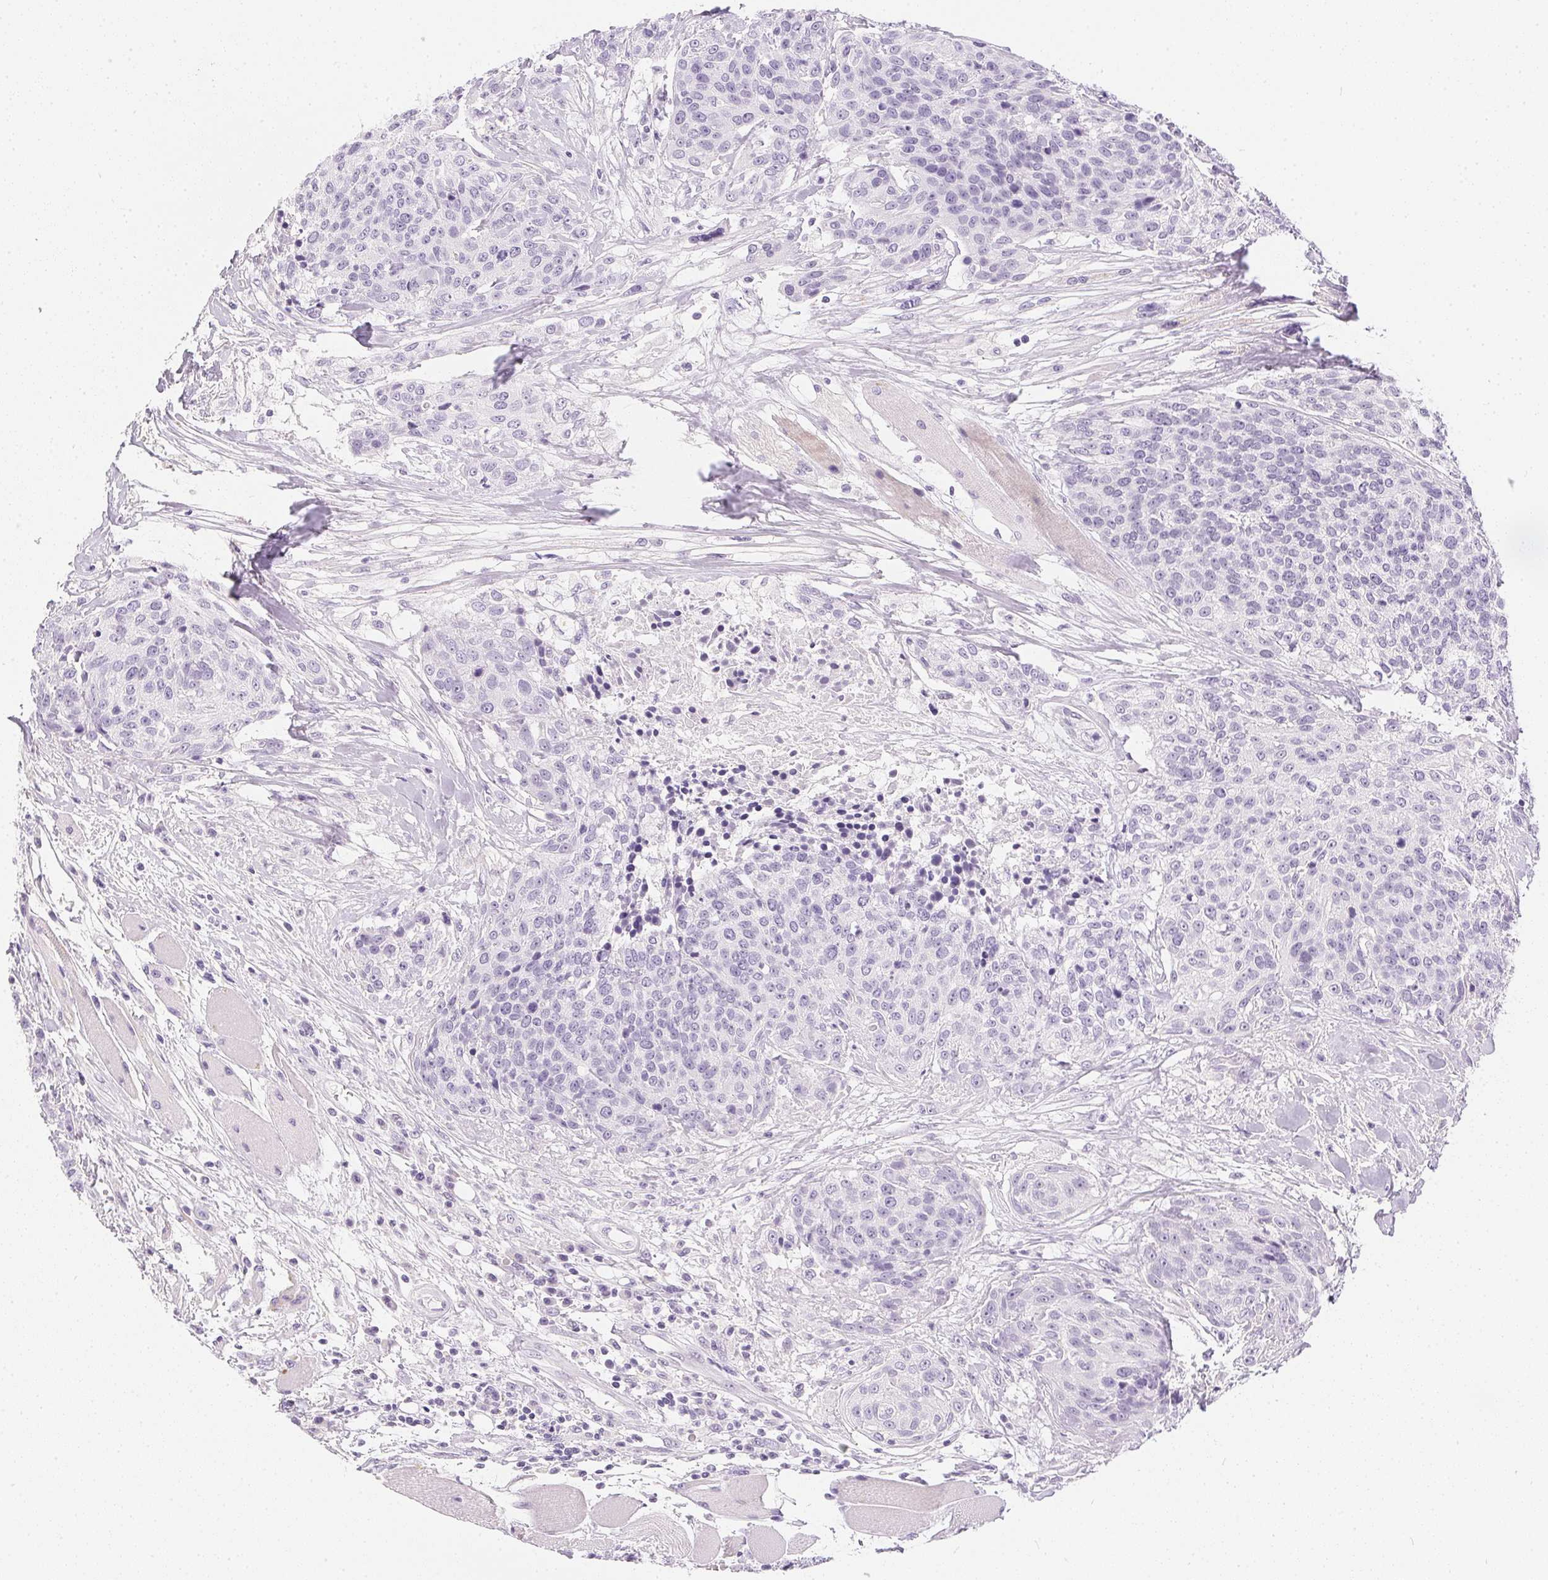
{"staining": {"intensity": "negative", "quantity": "none", "location": "none"}, "tissue": "head and neck cancer", "cell_type": "Tumor cells", "image_type": "cancer", "snomed": [{"axis": "morphology", "description": "Squamous cell carcinoma, NOS"}, {"axis": "topography", "description": "Oral tissue"}, {"axis": "topography", "description": "Head-Neck"}], "caption": "The immunohistochemistry histopathology image has no significant expression in tumor cells of head and neck cancer (squamous cell carcinoma) tissue.", "gene": "PPY", "patient": {"sex": "male", "age": 64}}